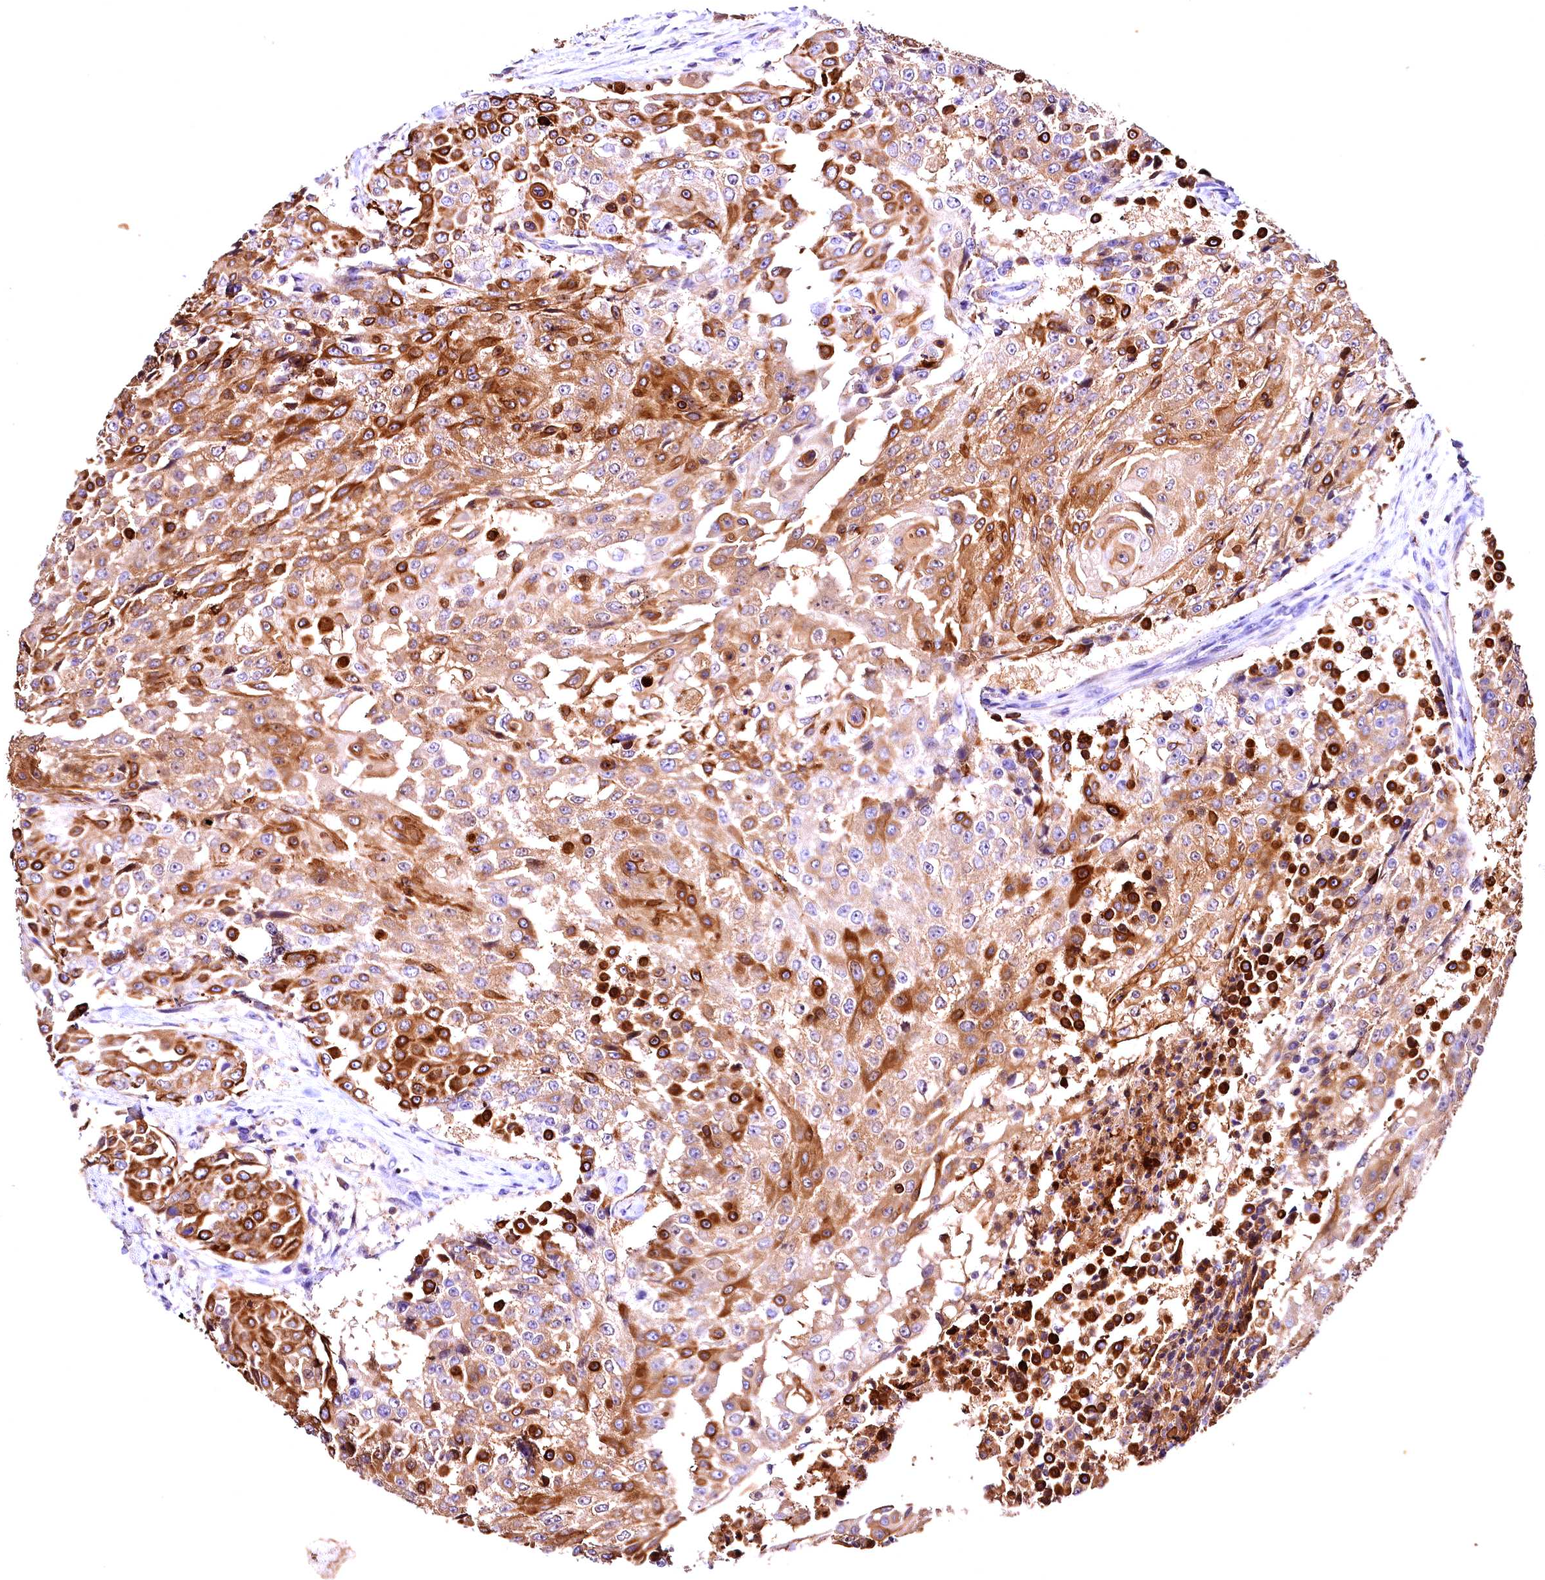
{"staining": {"intensity": "strong", "quantity": "25%-75%", "location": "cytoplasmic/membranous"}, "tissue": "urothelial cancer", "cell_type": "Tumor cells", "image_type": "cancer", "snomed": [{"axis": "morphology", "description": "Urothelial carcinoma, High grade"}, {"axis": "topography", "description": "Urinary bladder"}], "caption": "Human urothelial carcinoma (high-grade) stained for a protein (brown) exhibits strong cytoplasmic/membranous positive expression in about 25%-75% of tumor cells.", "gene": "ARMC6", "patient": {"sex": "female", "age": 63}}